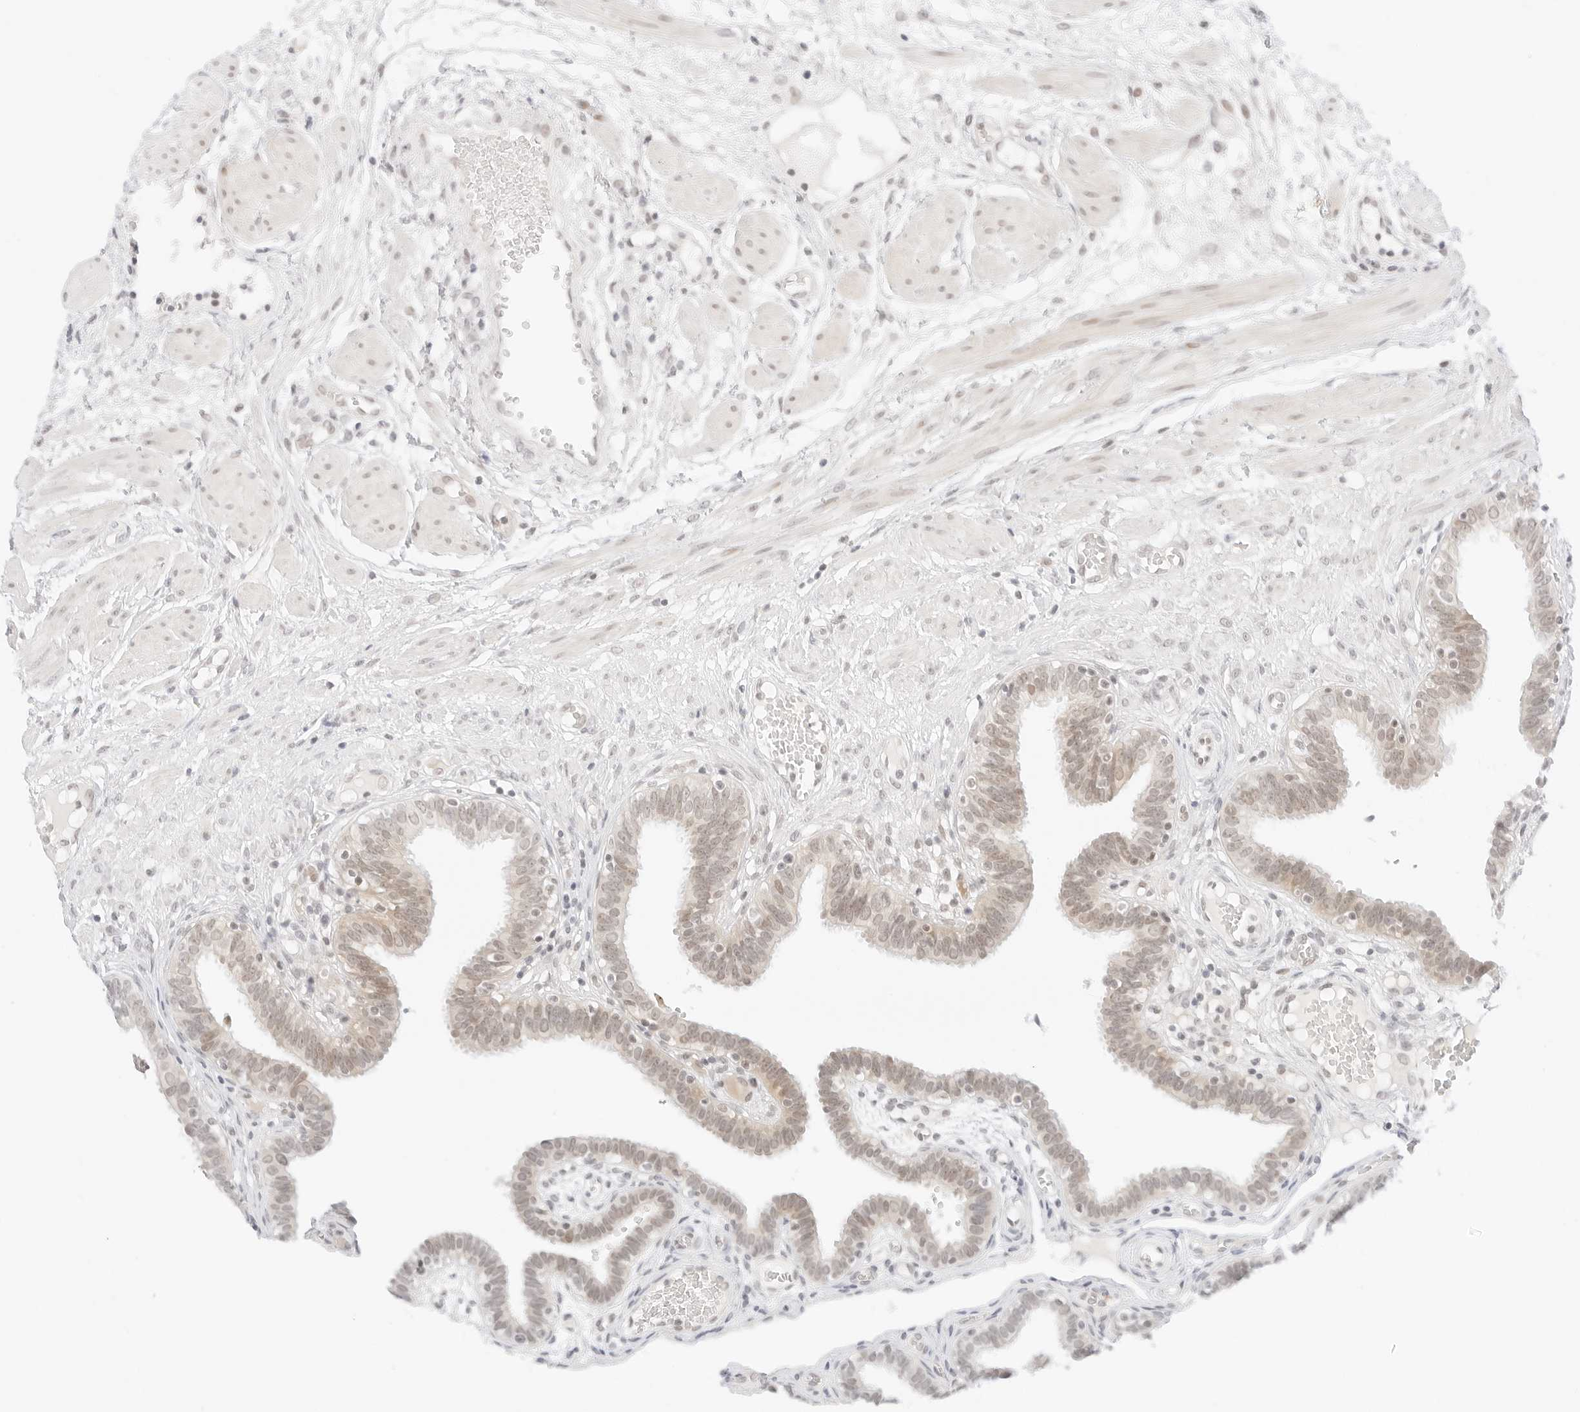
{"staining": {"intensity": "weak", "quantity": "25%-75%", "location": "cytoplasmic/membranous,nuclear"}, "tissue": "fallopian tube", "cell_type": "Glandular cells", "image_type": "normal", "snomed": [{"axis": "morphology", "description": "Normal tissue, NOS"}, {"axis": "topography", "description": "Fallopian tube"}, {"axis": "topography", "description": "Placenta"}], "caption": "Immunohistochemical staining of unremarkable fallopian tube shows low levels of weak cytoplasmic/membranous,nuclear positivity in approximately 25%-75% of glandular cells.", "gene": "POLR3C", "patient": {"sex": "female", "age": 32}}